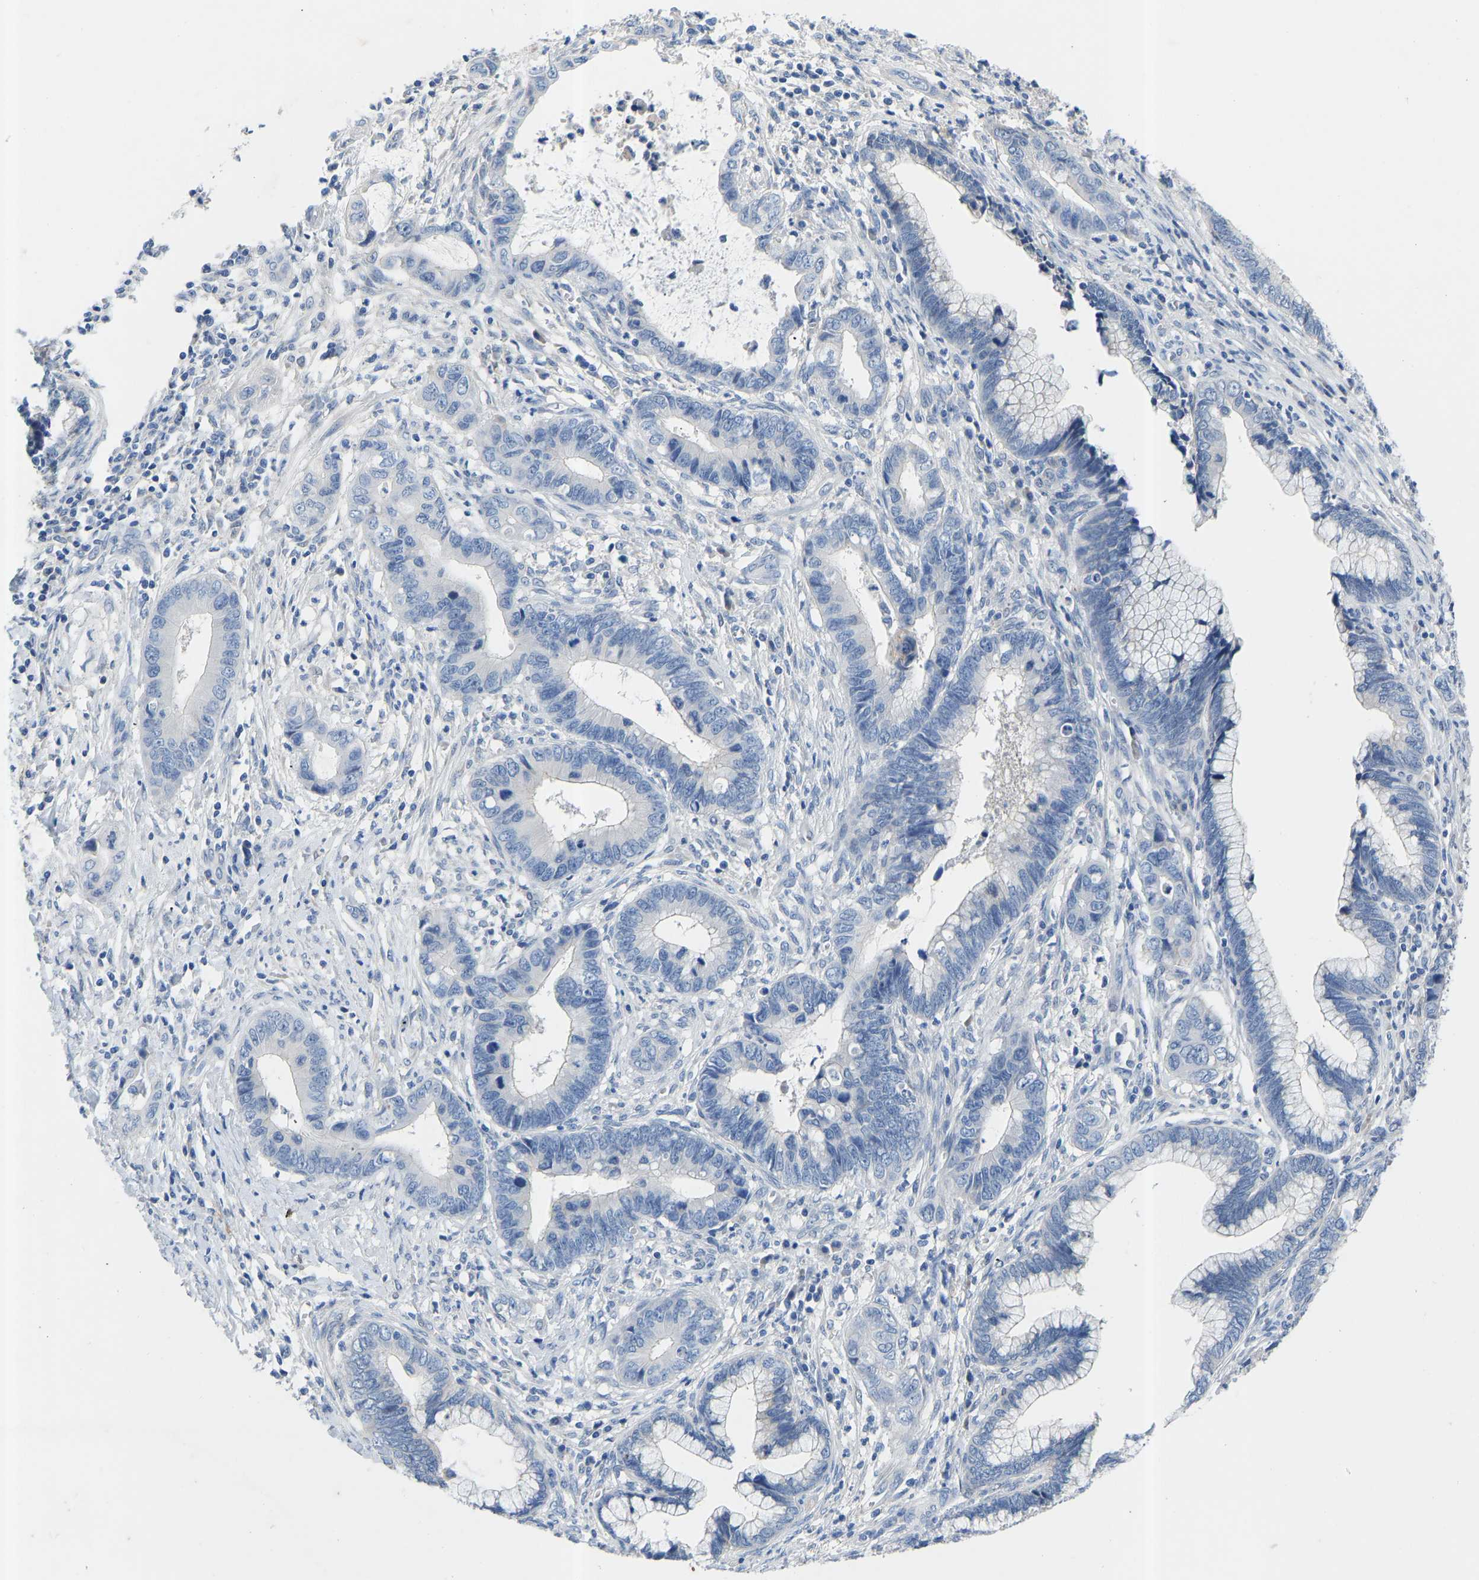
{"staining": {"intensity": "negative", "quantity": "none", "location": "none"}, "tissue": "cervical cancer", "cell_type": "Tumor cells", "image_type": "cancer", "snomed": [{"axis": "morphology", "description": "Adenocarcinoma, NOS"}, {"axis": "topography", "description": "Cervix"}], "caption": "Image shows no protein expression in tumor cells of cervical adenocarcinoma tissue.", "gene": "RBP1", "patient": {"sex": "female", "age": 44}}